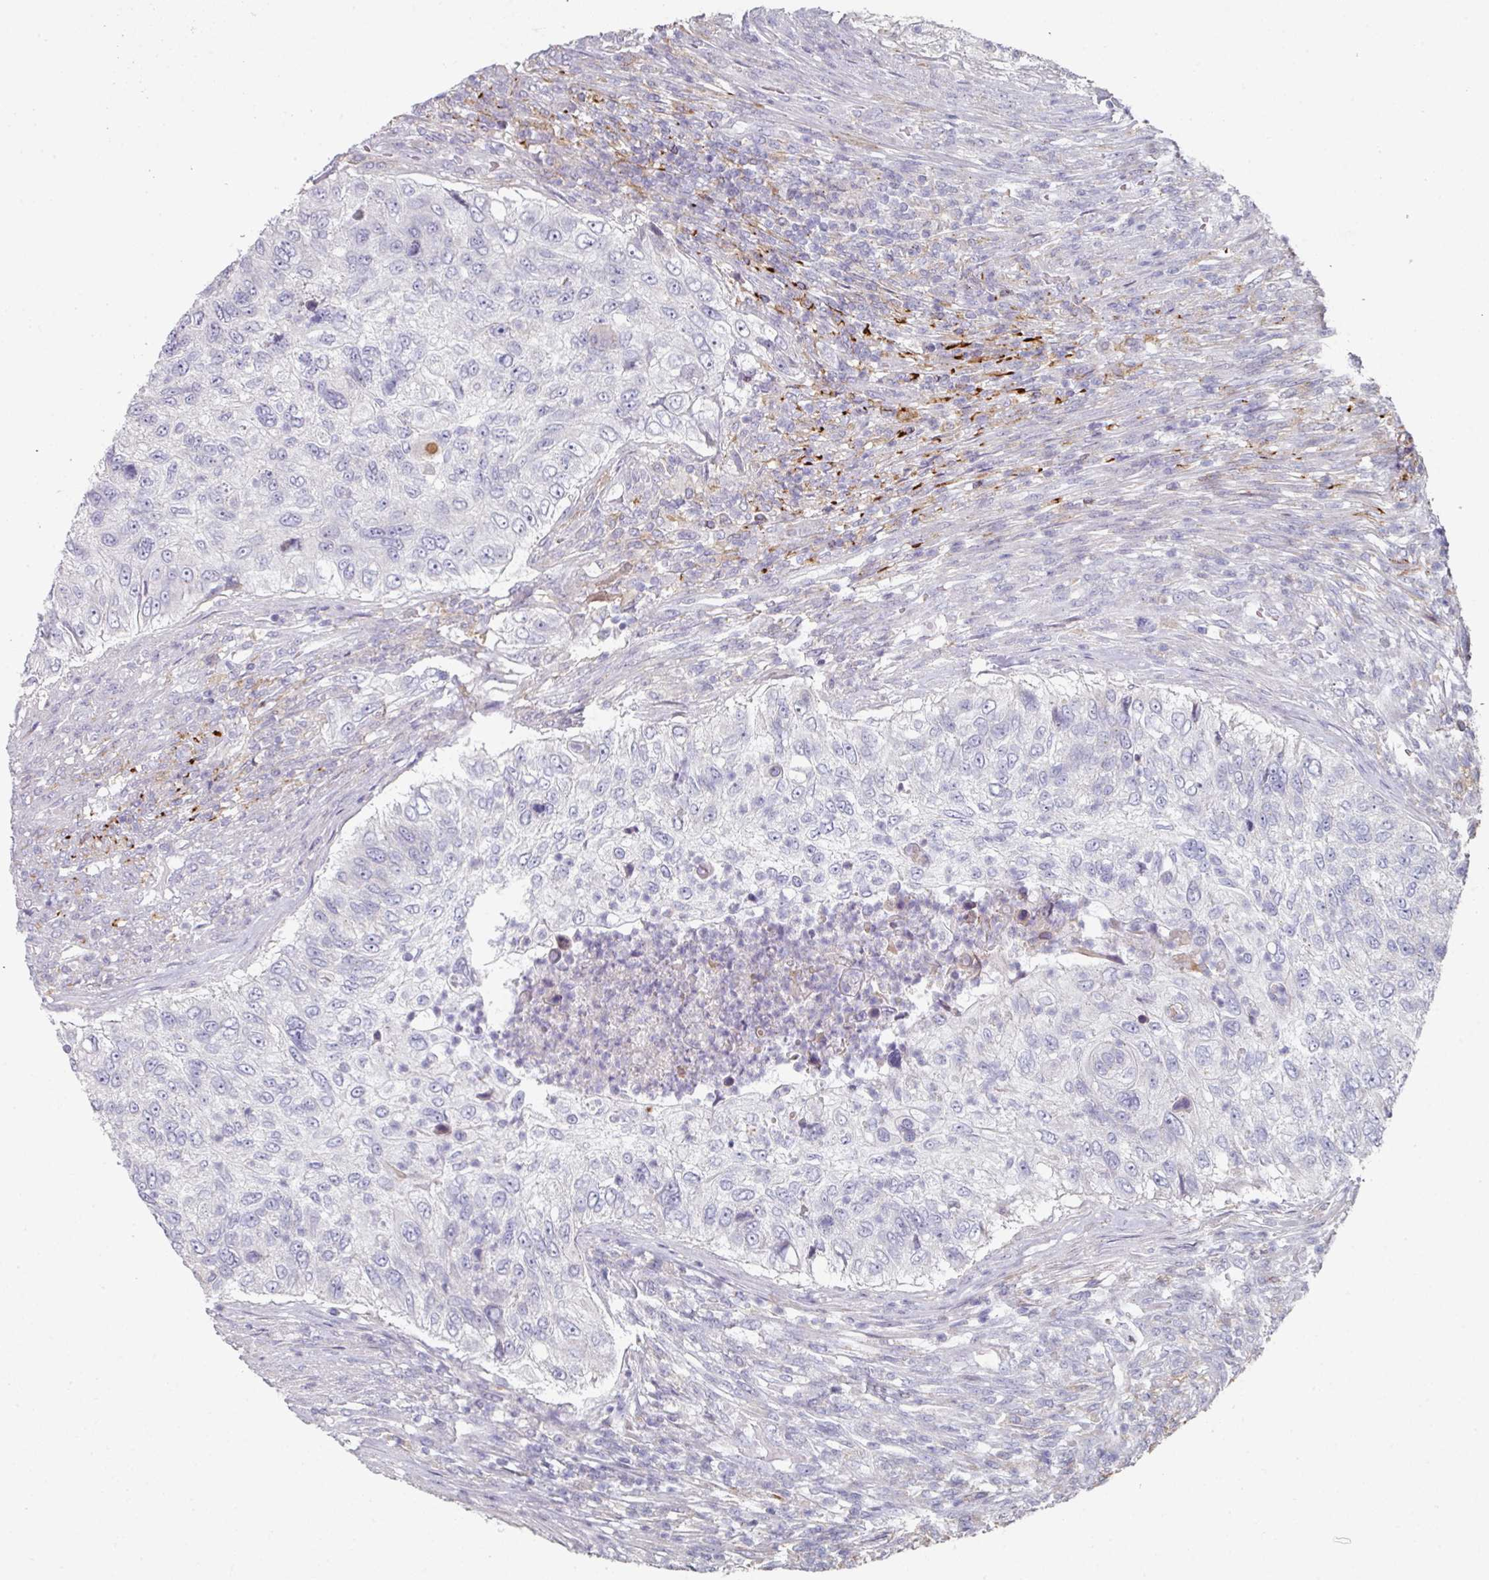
{"staining": {"intensity": "negative", "quantity": "none", "location": "none"}, "tissue": "urothelial cancer", "cell_type": "Tumor cells", "image_type": "cancer", "snomed": [{"axis": "morphology", "description": "Urothelial carcinoma, High grade"}, {"axis": "topography", "description": "Urinary bladder"}], "caption": "High magnification brightfield microscopy of urothelial cancer stained with DAB (brown) and counterstained with hematoxylin (blue): tumor cells show no significant positivity. (Immunohistochemistry (ihc), brightfield microscopy, high magnification).", "gene": "WSB2", "patient": {"sex": "female", "age": 60}}